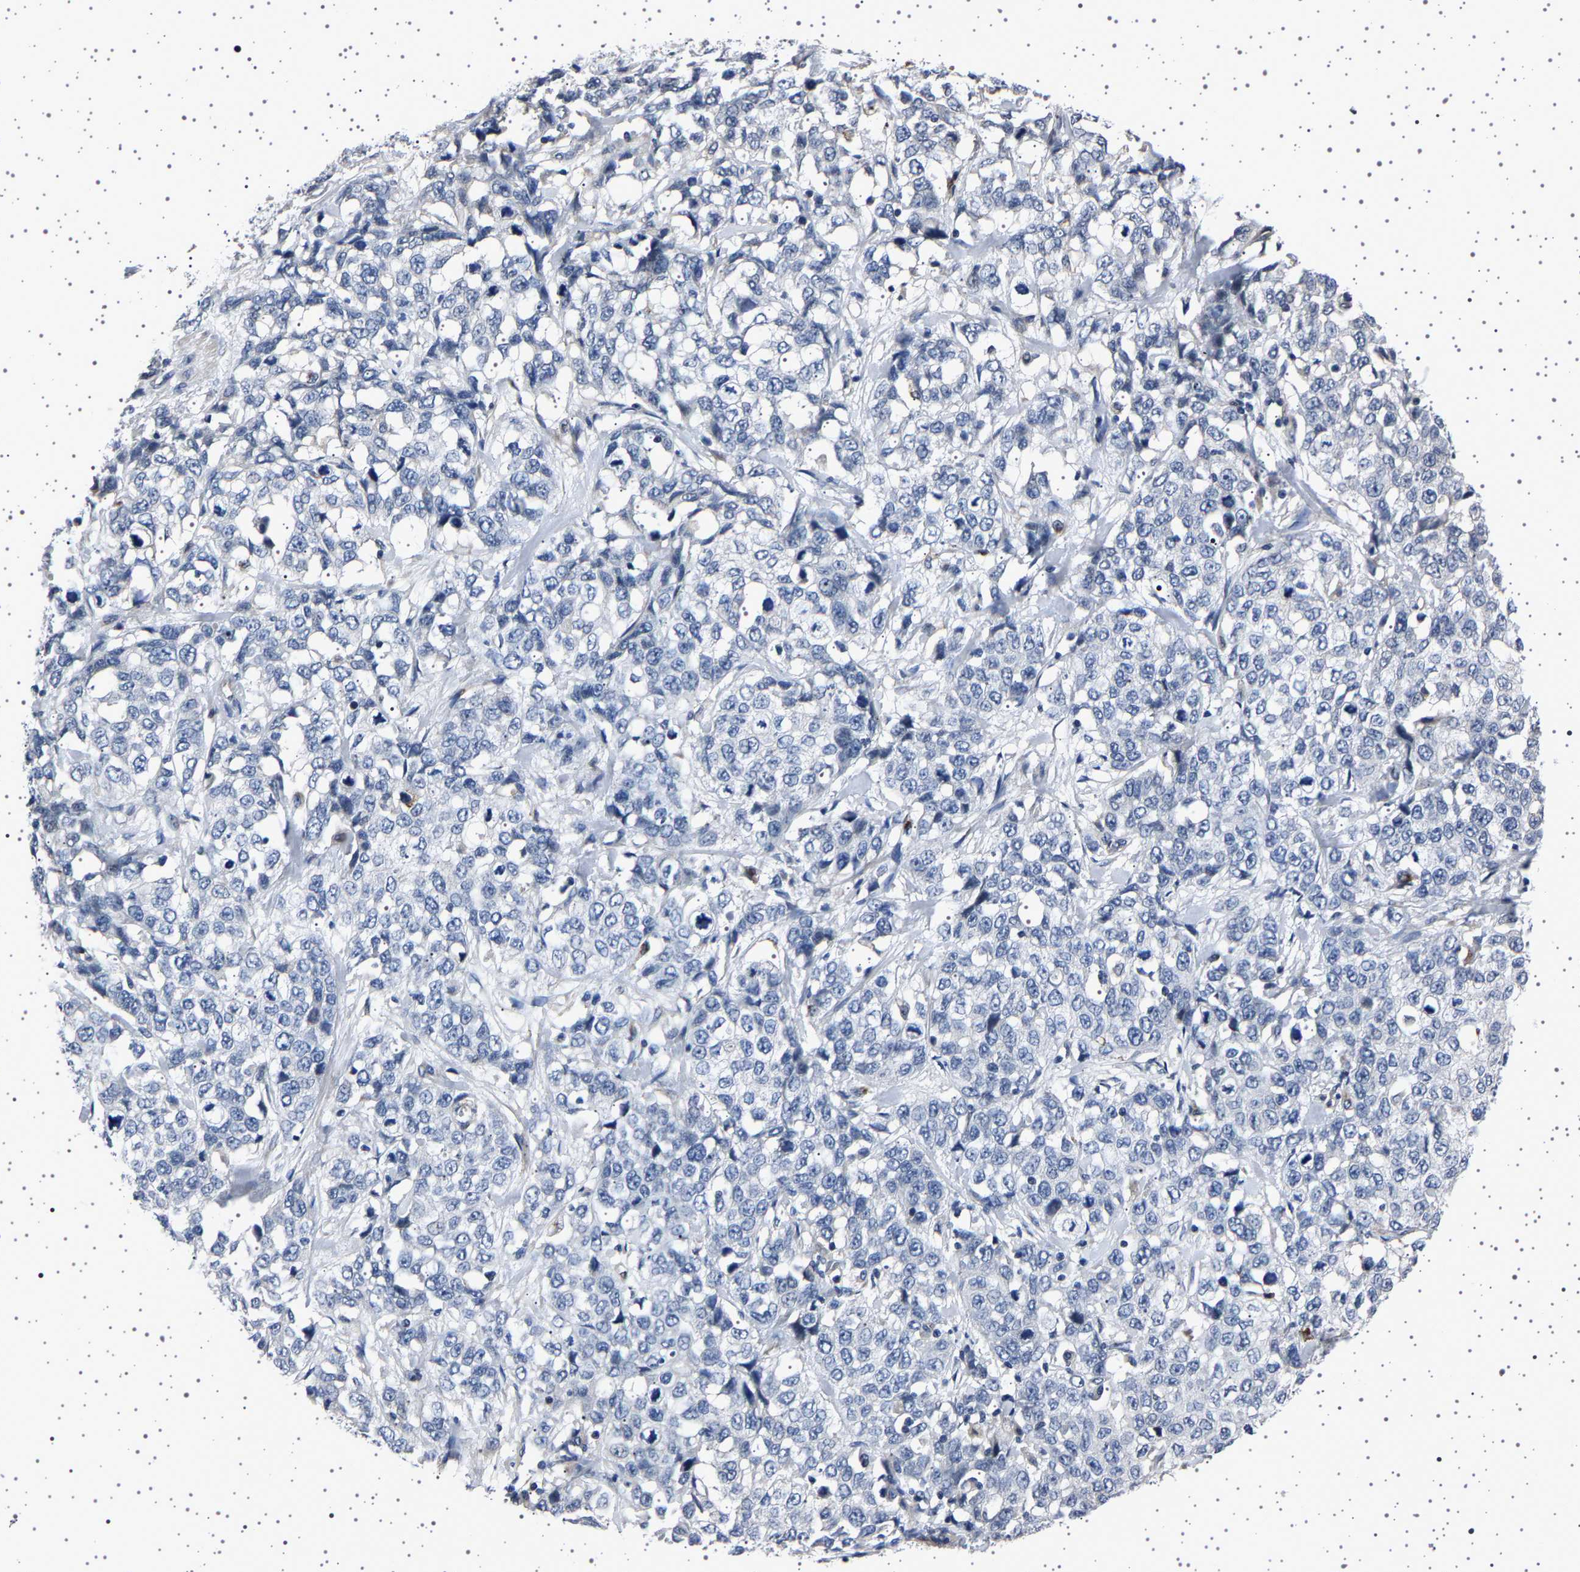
{"staining": {"intensity": "negative", "quantity": "none", "location": "none"}, "tissue": "stomach cancer", "cell_type": "Tumor cells", "image_type": "cancer", "snomed": [{"axis": "morphology", "description": "Normal tissue, NOS"}, {"axis": "morphology", "description": "Adenocarcinoma, NOS"}, {"axis": "topography", "description": "Stomach"}], "caption": "A histopathology image of stomach cancer (adenocarcinoma) stained for a protein exhibits no brown staining in tumor cells. (DAB immunohistochemistry (IHC), high magnification).", "gene": "IL10RB", "patient": {"sex": "male", "age": 48}}